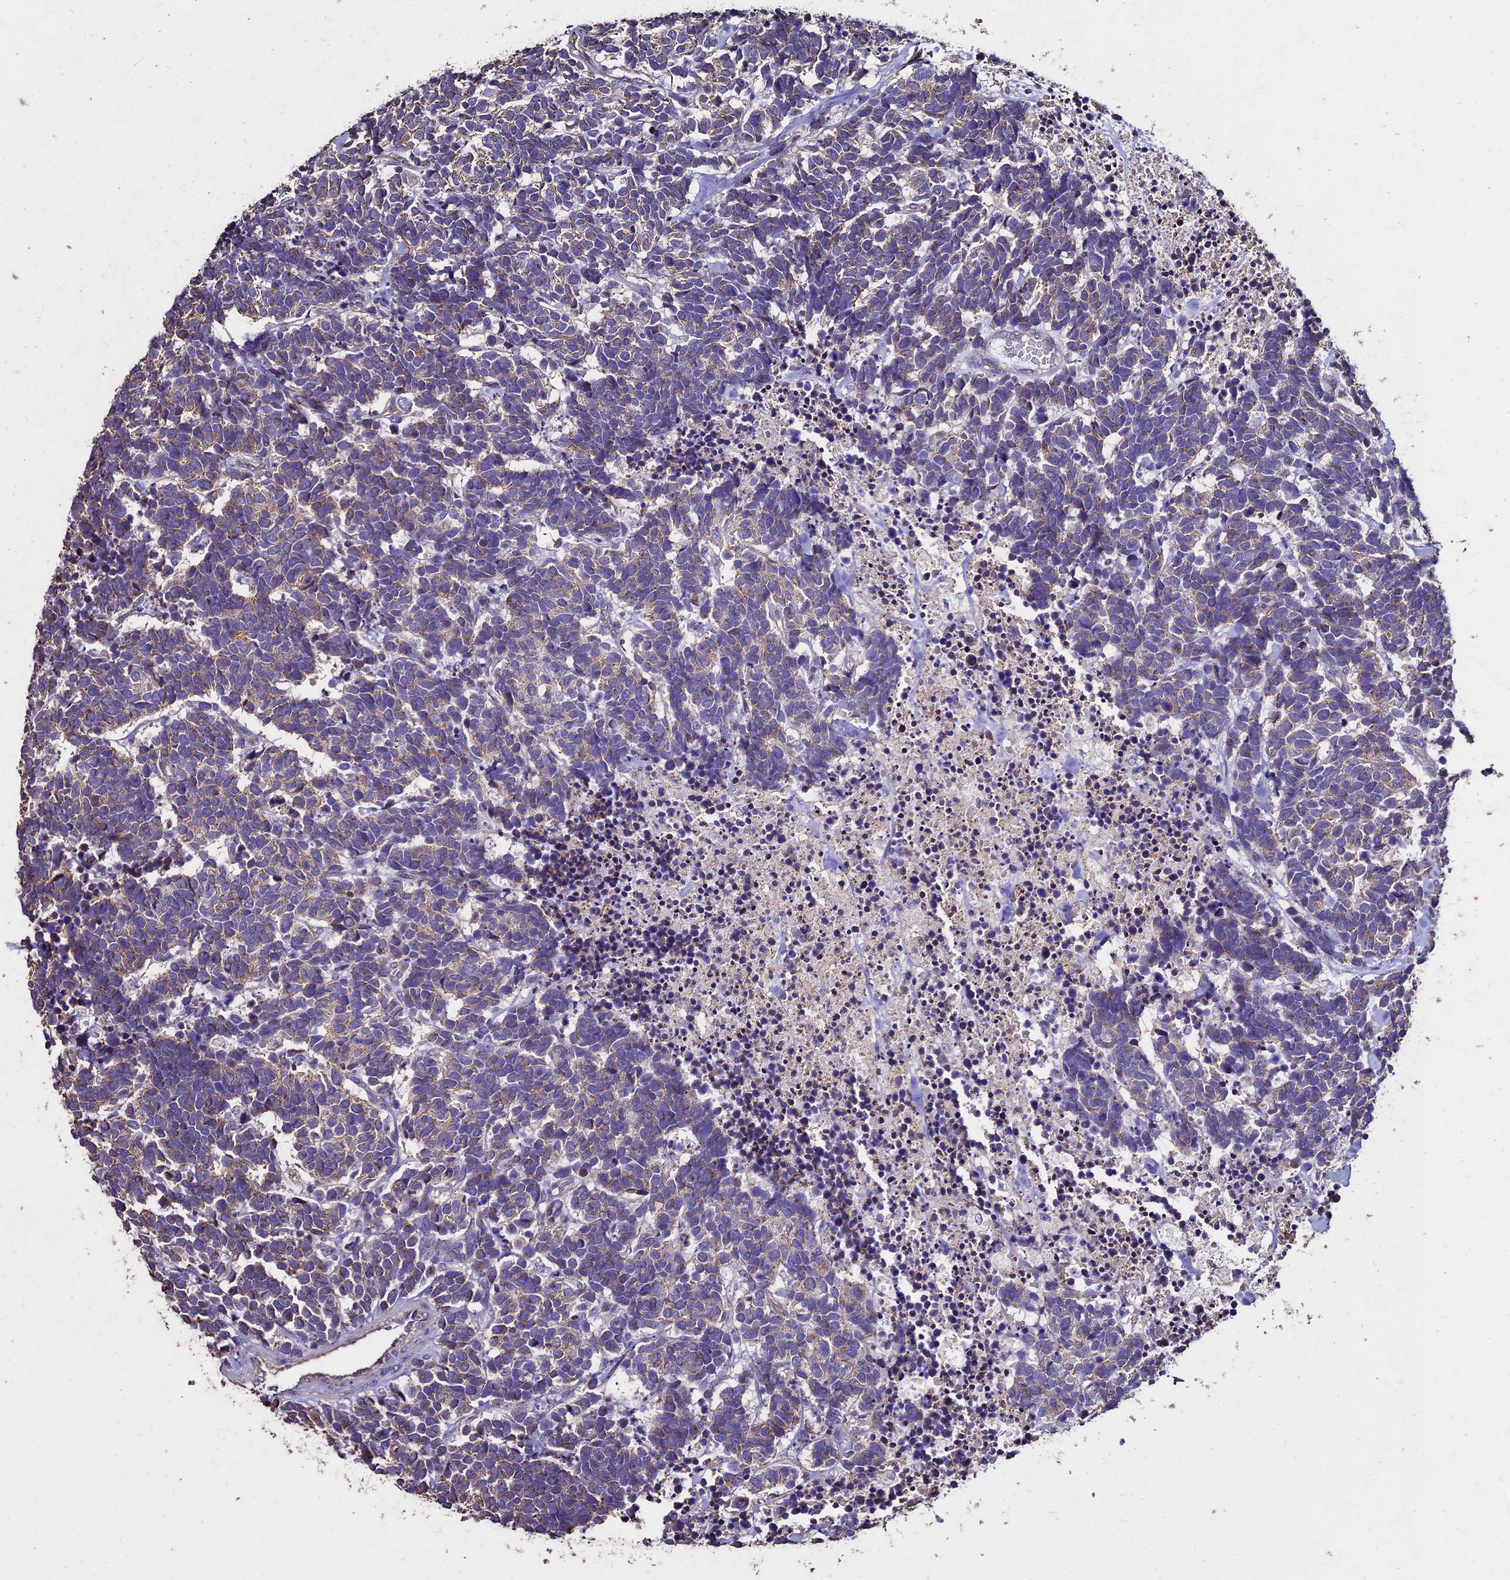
{"staining": {"intensity": "weak", "quantity": "<25%", "location": "cytoplasmic/membranous"}, "tissue": "carcinoid", "cell_type": "Tumor cells", "image_type": "cancer", "snomed": [{"axis": "morphology", "description": "Carcinoma, NOS"}, {"axis": "morphology", "description": "Carcinoid, malignant, NOS"}, {"axis": "topography", "description": "Urinary bladder"}], "caption": "Carcinoid was stained to show a protein in brown. There is no significant positivity in tumor cells.", "gene": "USB1", "patient": {"sex": "male", "age": 57}}